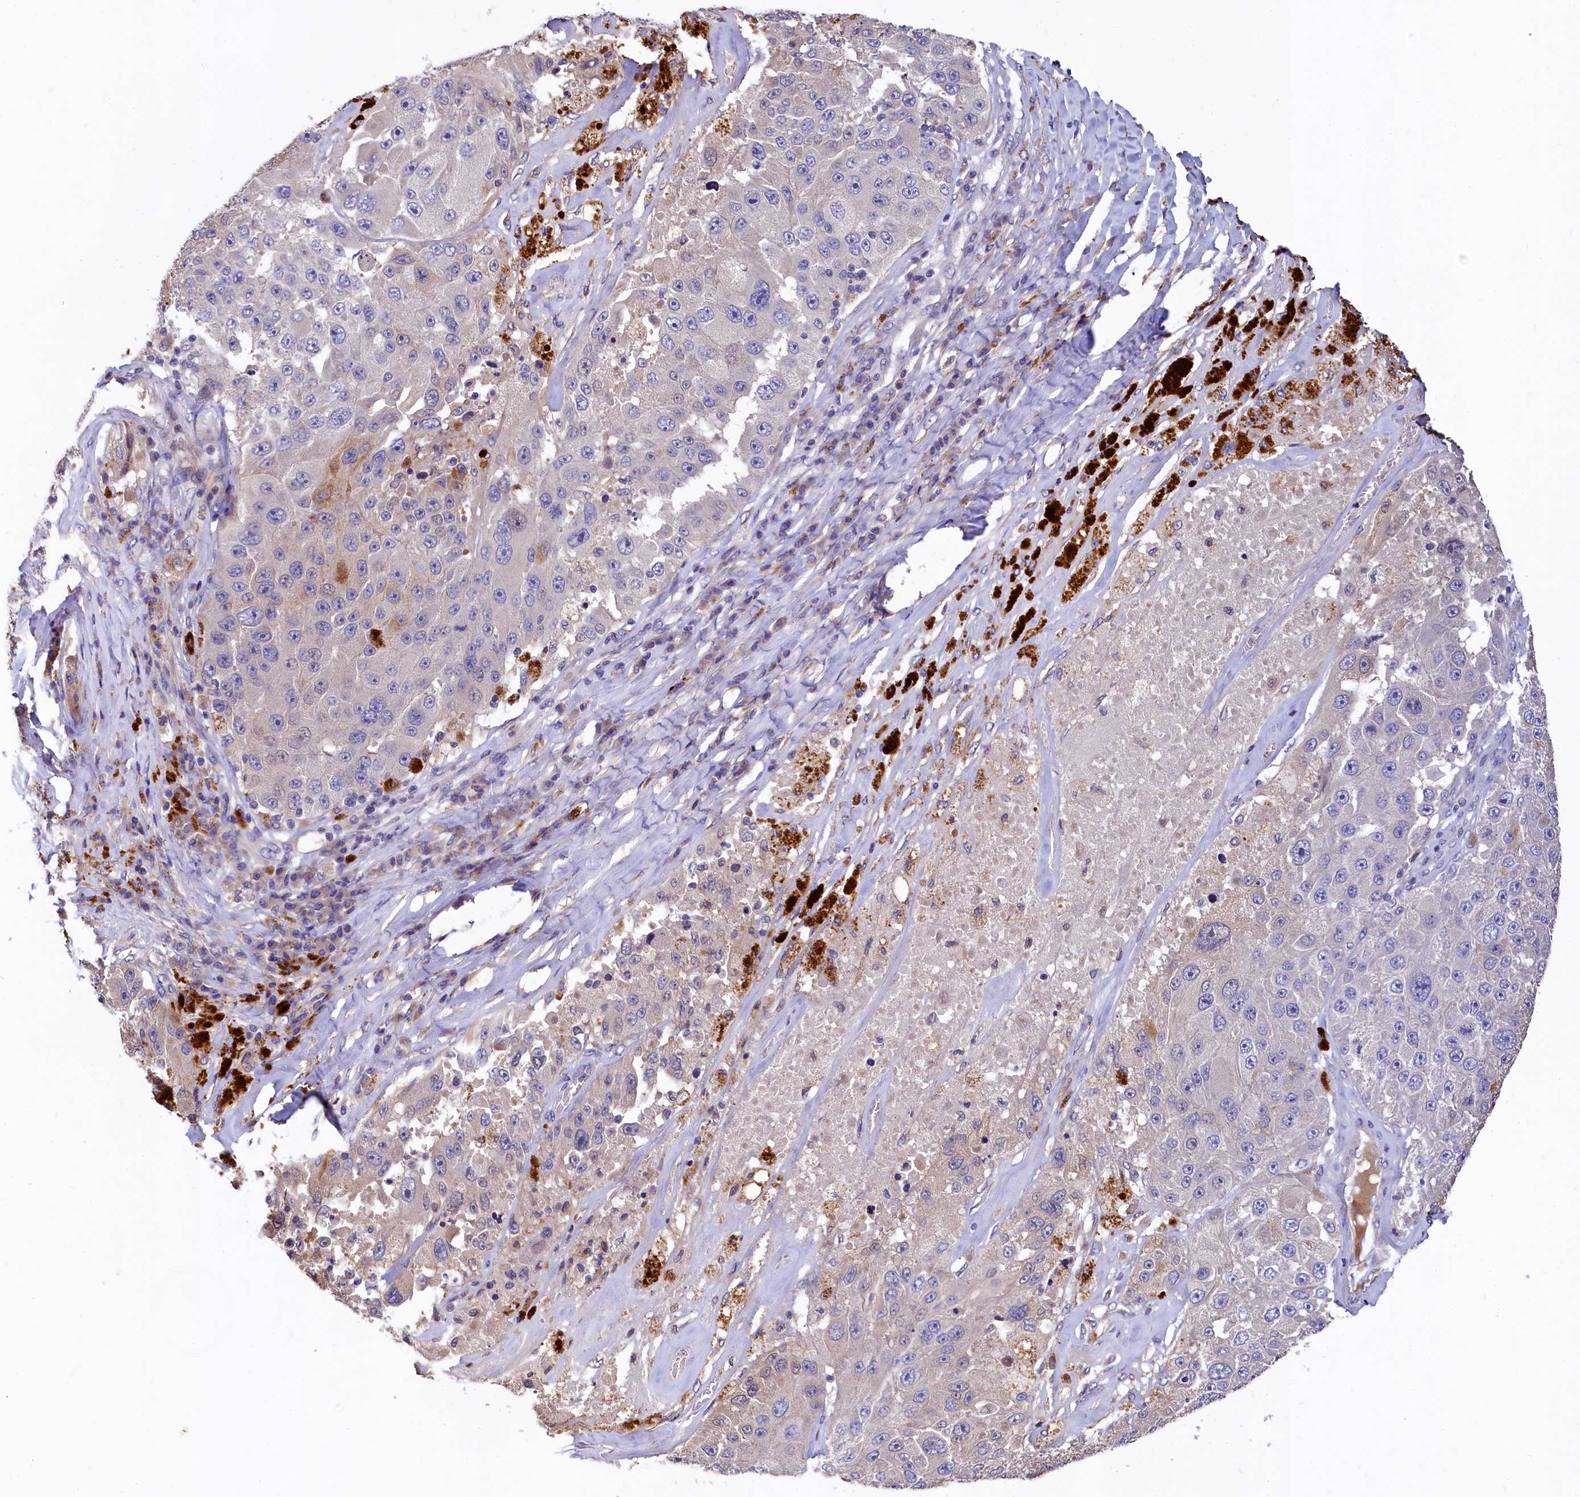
{"staining": {"intensity": "negative", "quantity": "none", "location": "none"}, "tissue": "melanoma", "cell_type": "Tumor cells", "image_type": "cancer", "snomed": [{"axis": "morphology", "description": "Malignant melanoma, Metastatic site"}, {"axis": "topography", "description": "Lymph node"}], "caption": "Immunohistochemical staining of melanoma displays no significant staining in tumor cells.", "gene": "EPS8L2", "patient": {"sex": "male", "age": 62}}